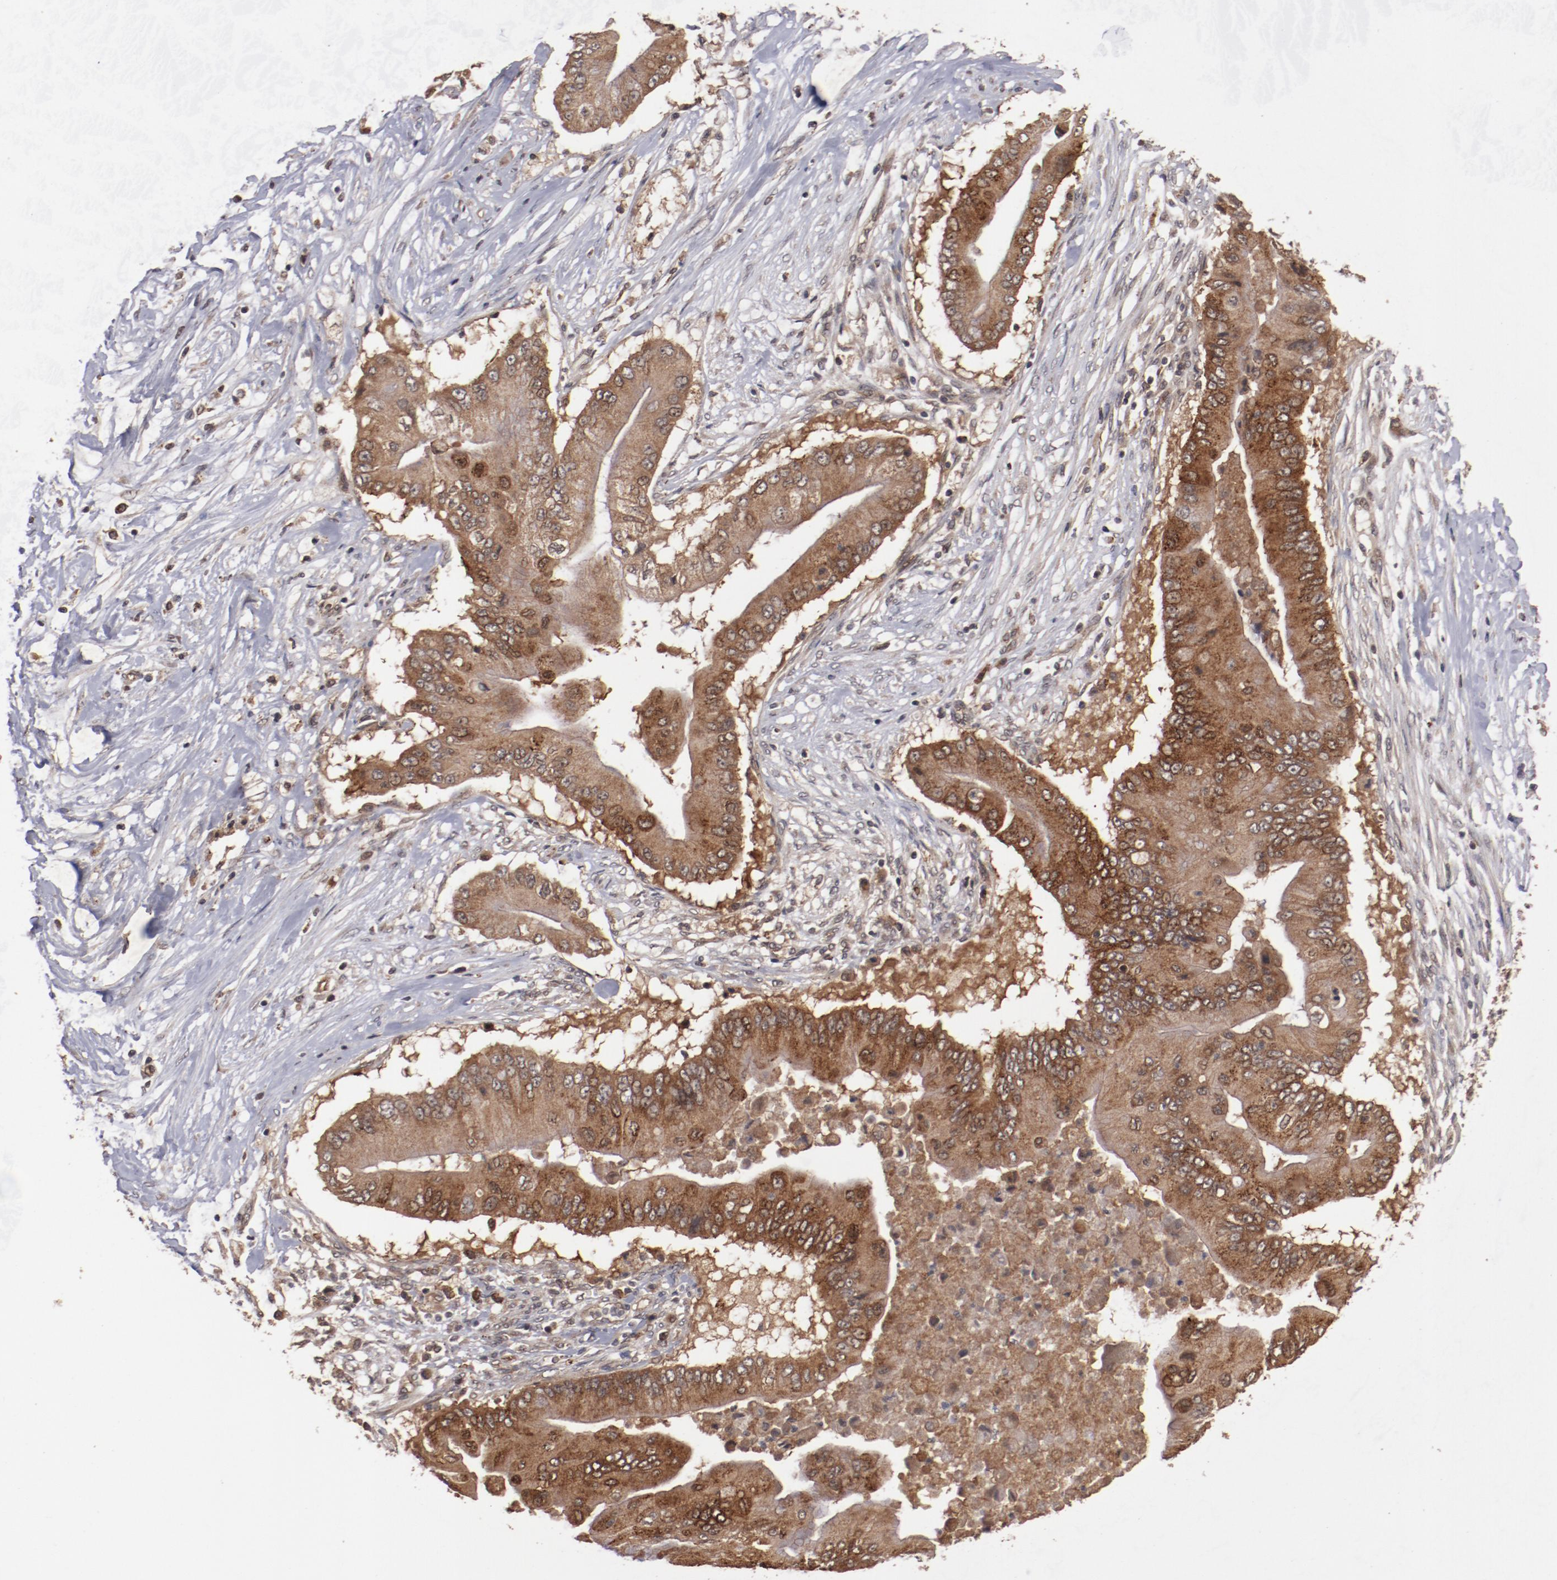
{"staining": {"intensity": "strong", "quantity": ">75%", "location": "cytoplasmic/membranous"}, "tissue": "pancreatic cancer", "cell_type": "Tumor cells", "image_type": "cancer", "snomed": [{"axis": "morphology", "description": "Adenocarcinoma, NOS"}, {"axis": "topography", "description": "Pancreas"}], "caption": "There is high levels of strong cytoplasmic/membranous staining in tumor cells of pancreatic cancer, as demonstrated by immunohistochemical staining (brown color).", "gene": "TENM1", "patient": {"sex": "male", "age": 62}}